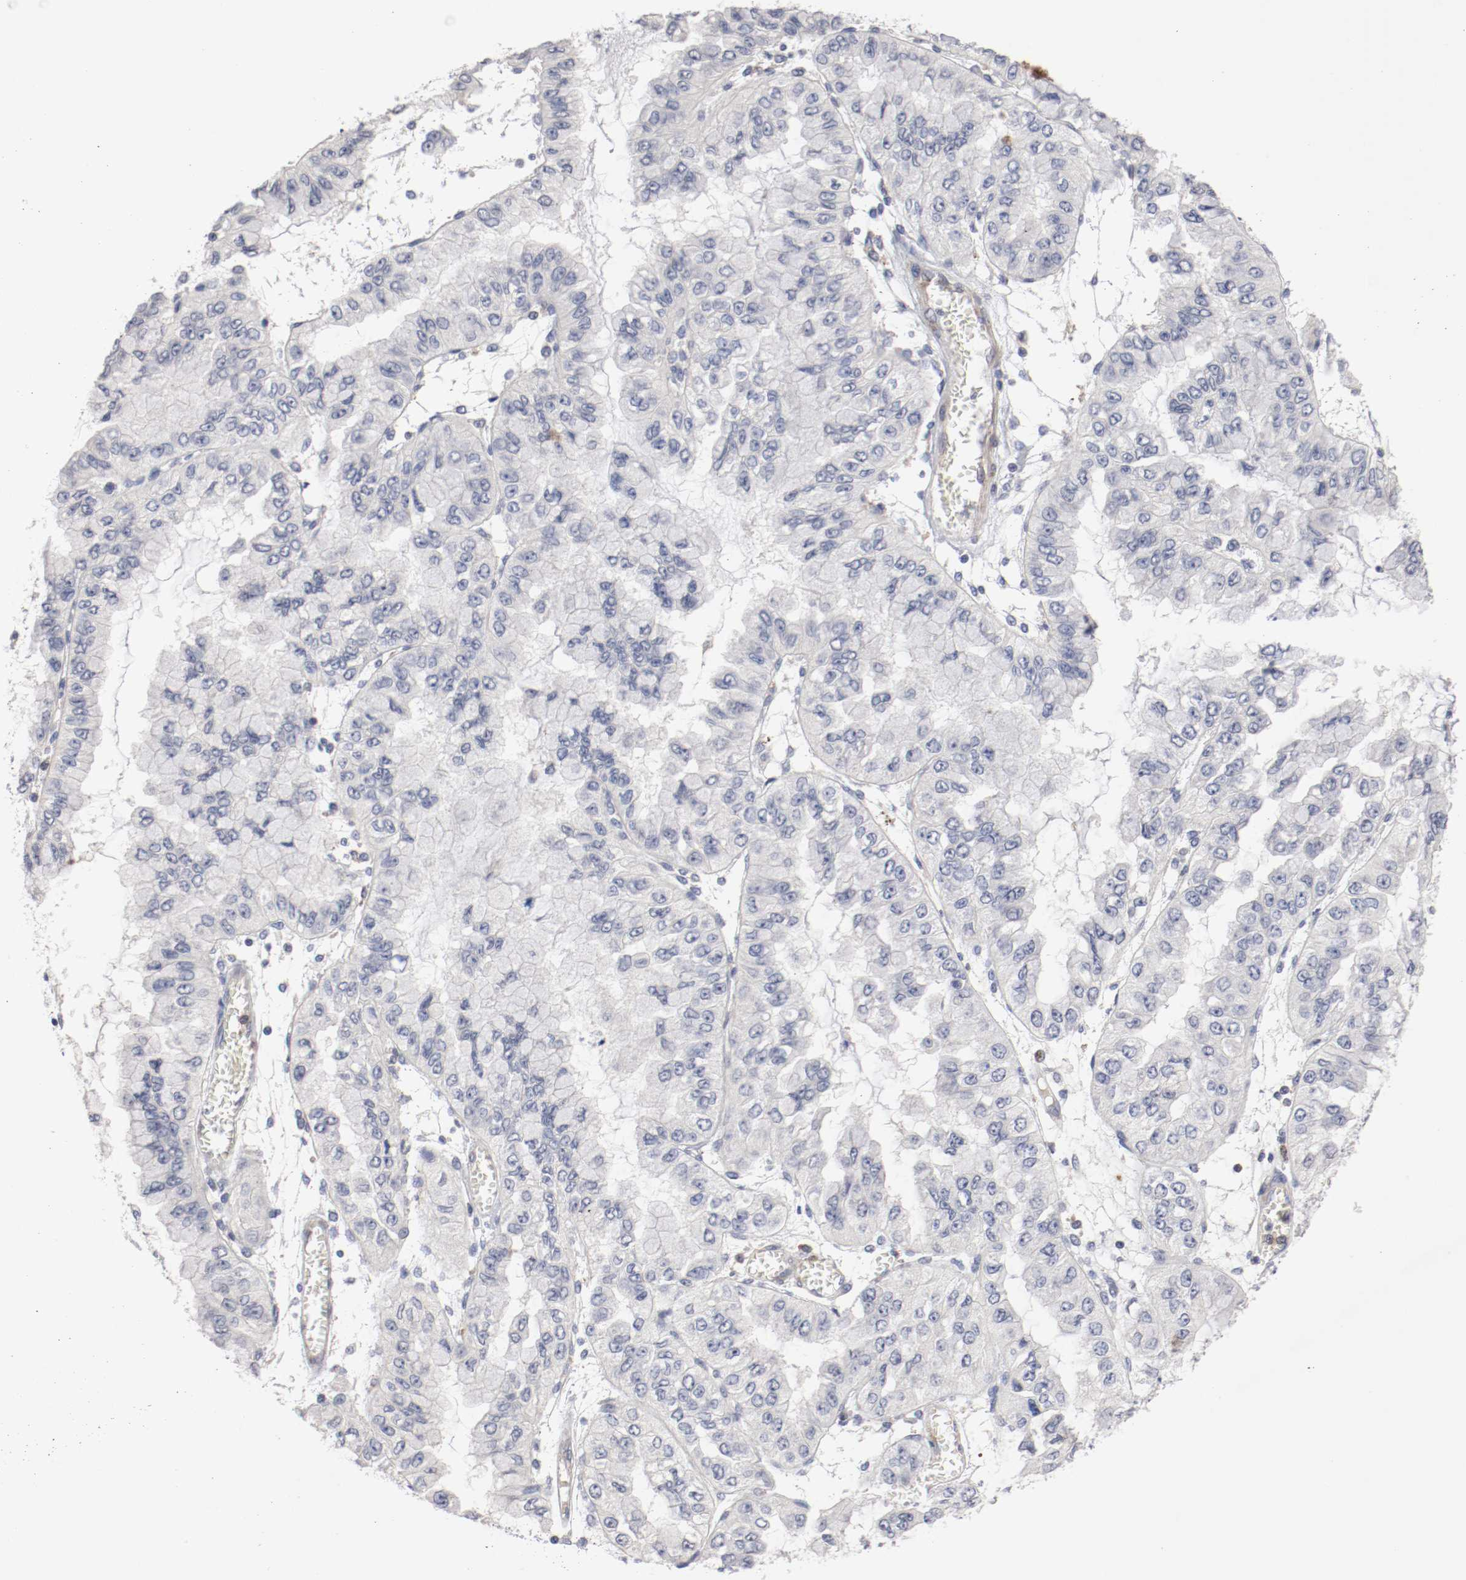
{"staining": {"intensity": "negative", "quantity": "none", "location": "none"}, "tissue": "liver cancer", "cell_type": "Tumor cells", "image_type": "cancer", "snomed": [{"axis": "morphology", "description": "Cholangiocarcinoma"}, {"axis": "topography", "description": "Liver"}], "caption": "Image shows no protein positivity in tumor cells of liver cholangiocarcinoma tissue.", "gene": "CBL", "patient": {"sex": "female", "age": 79}}